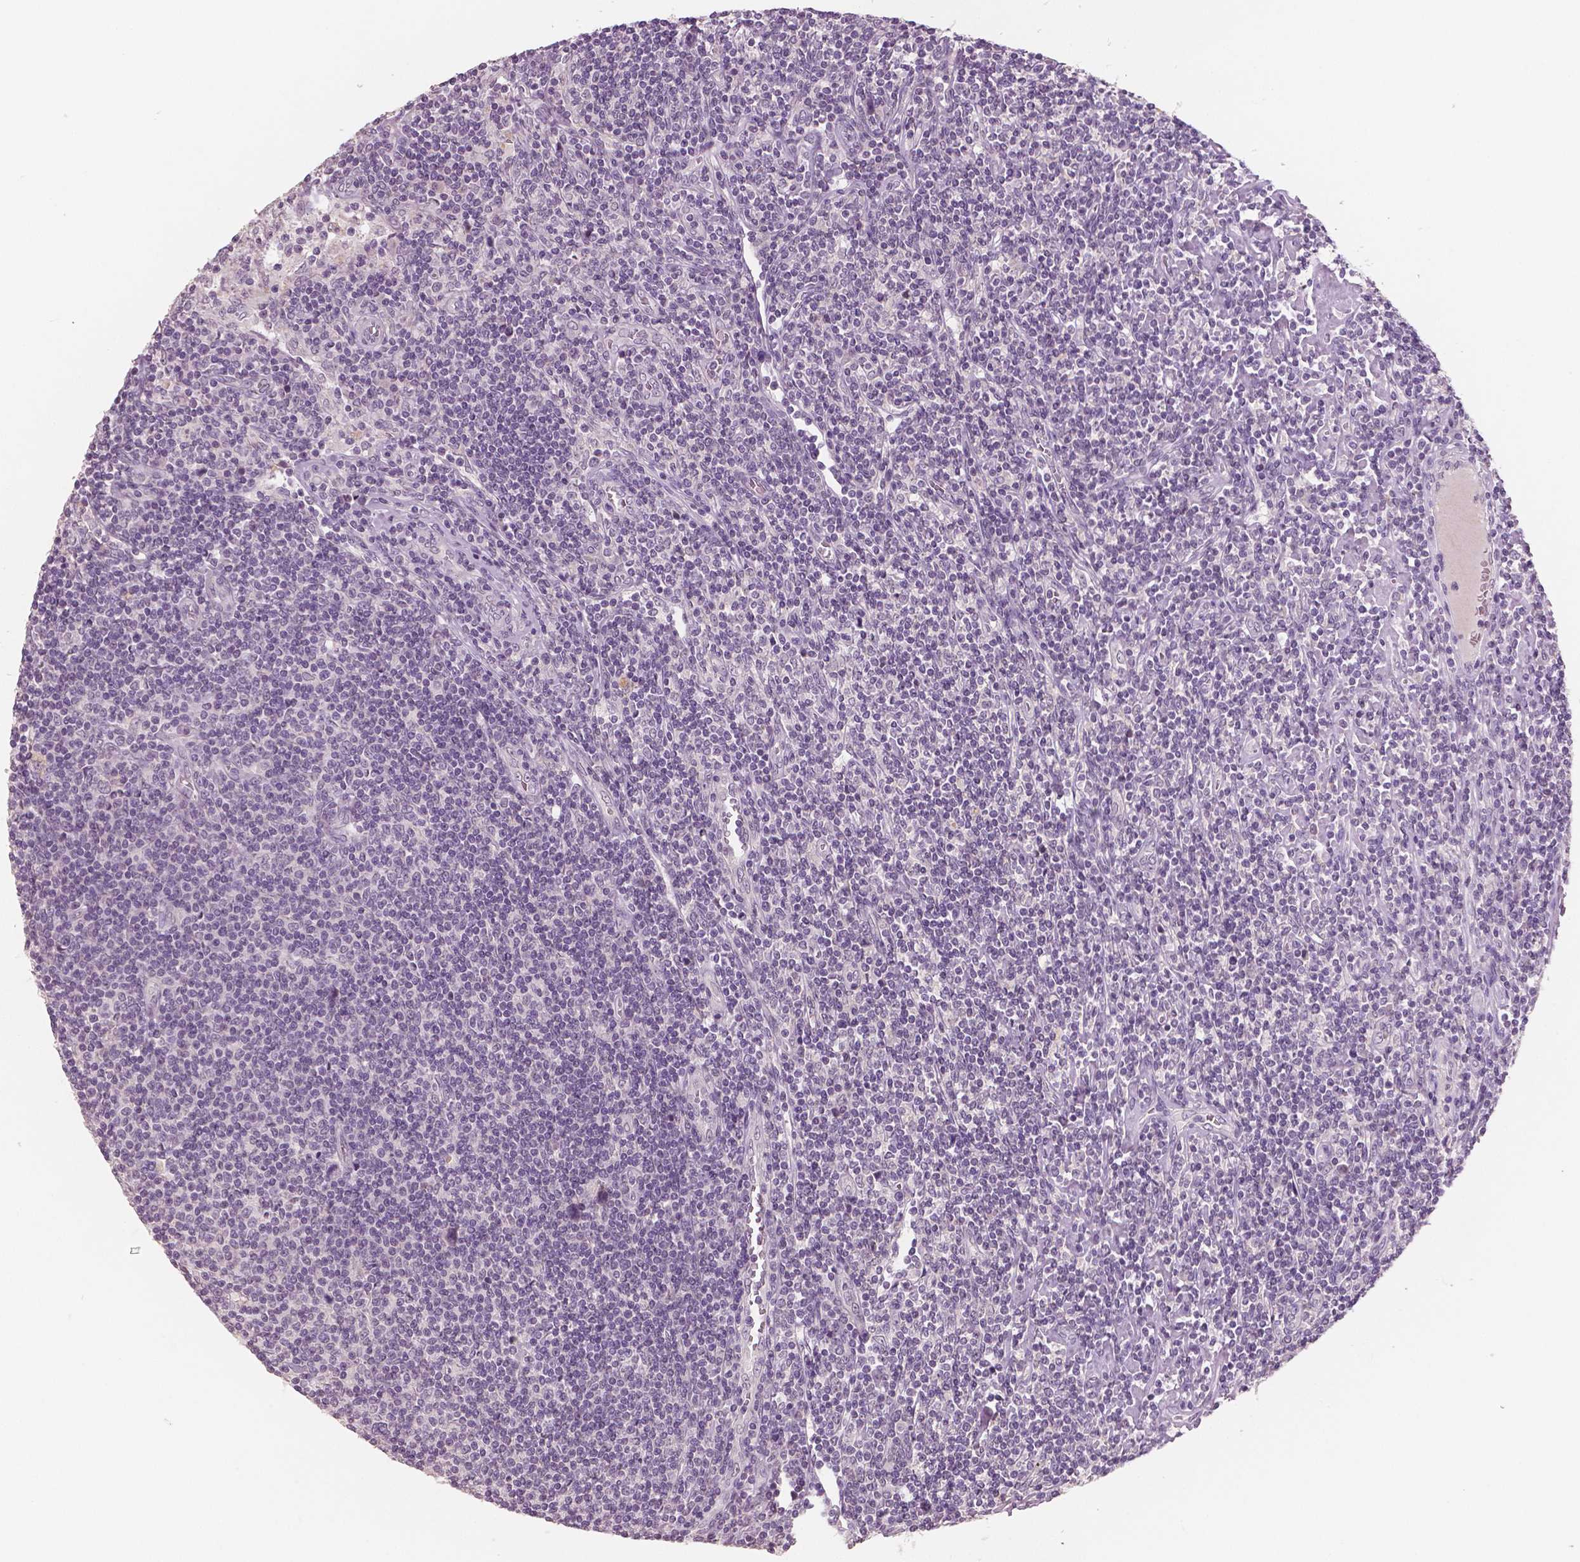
{"staining": {"intensity": "negative", "quantity": "none", "location": "none"}, "tissue": "lymphoma", "cell_type": "Tumor cells", "image_type": "cancer", "snomed": [{"axis": "morphology", "description": "Hodgkin's disease, NOS"}, {"axis": "topography", "description": "Lymph node"}], "caption": "A high-resolution micrograph shows immunohistochemistry staining of Hodgkin's disease, which exhibits no significant positivity in tumor cells.", "gene": "RNASE7", "patient": {"sex": "male", "age": 40}}